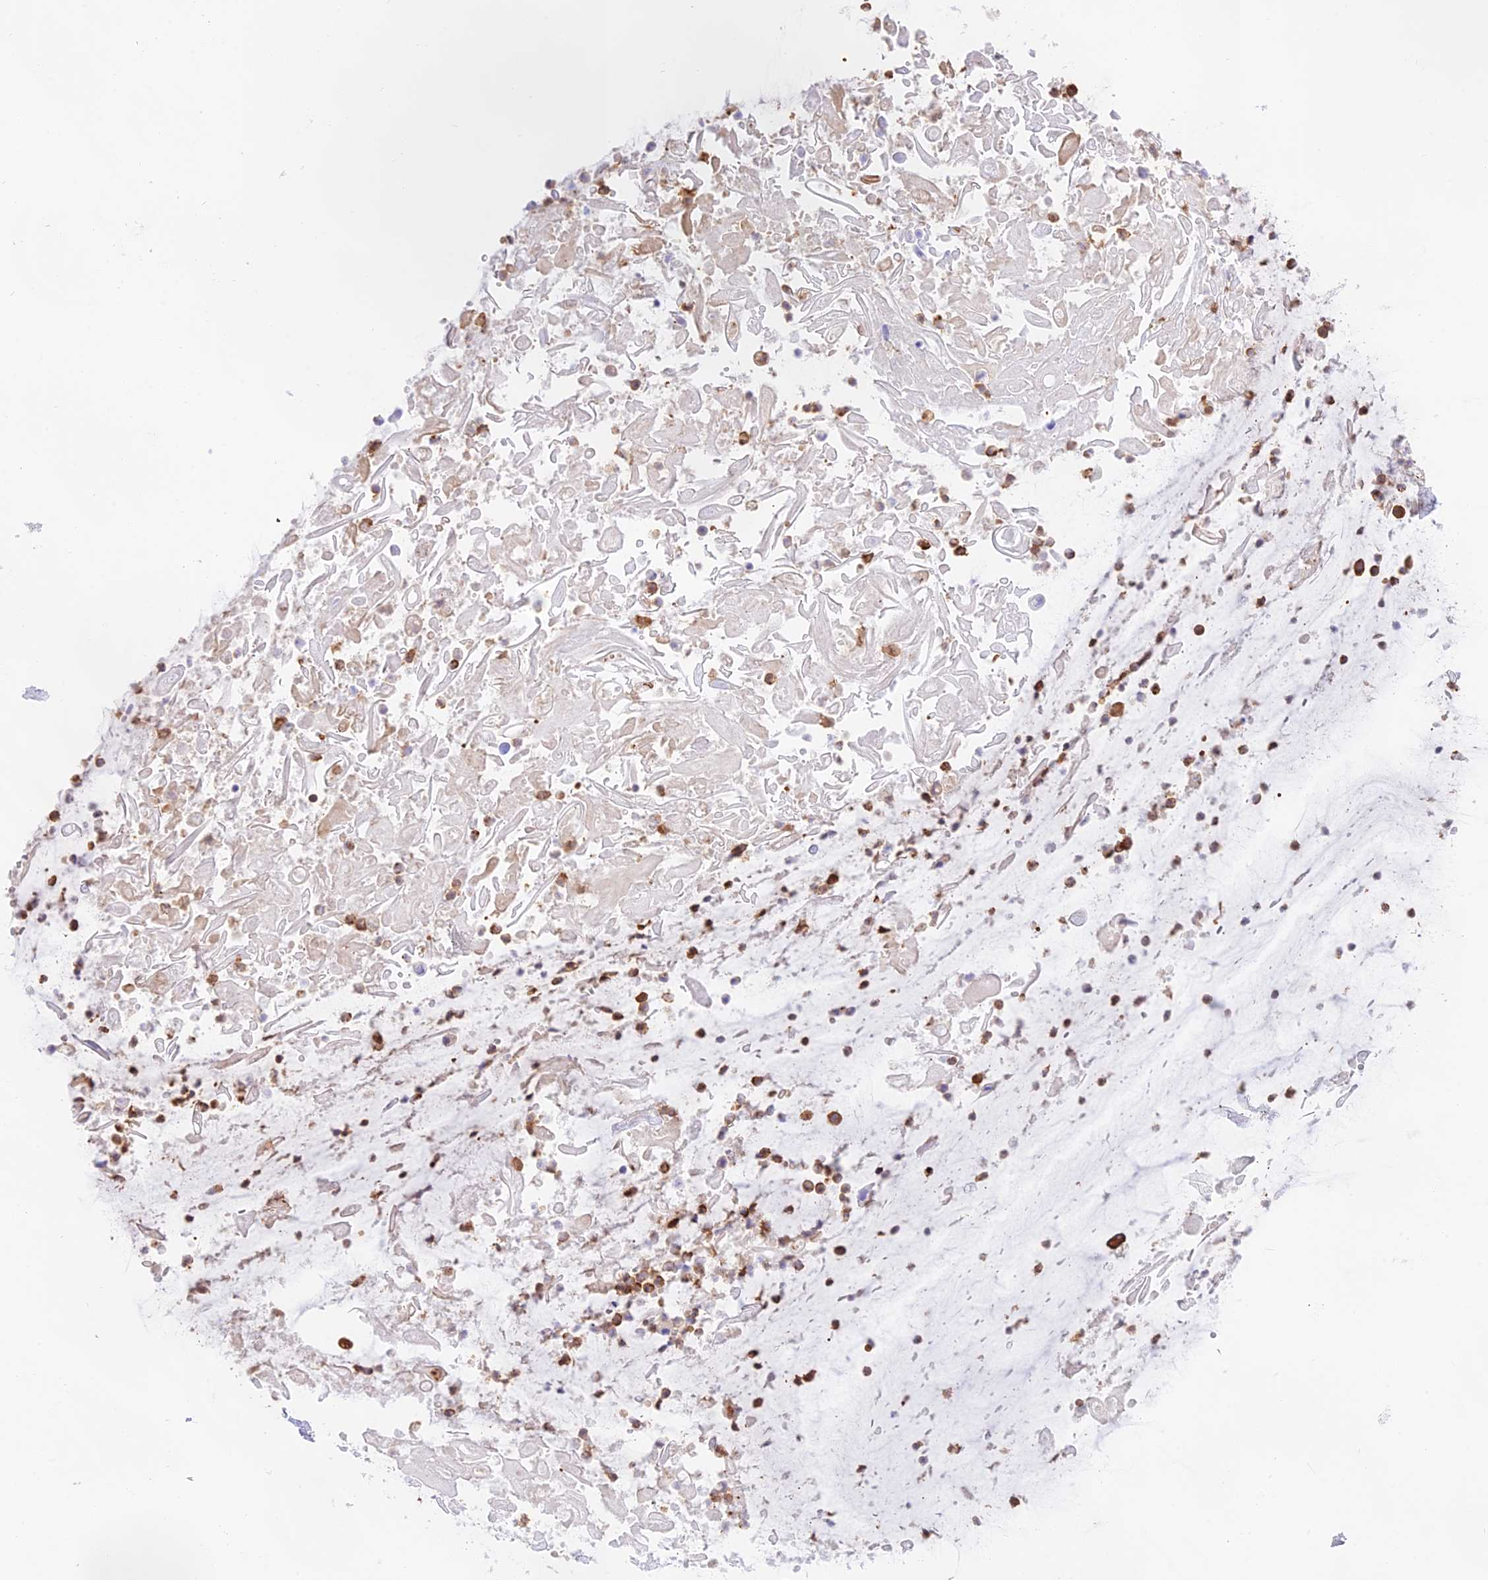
{"staining": {"intensity": "negative", "quantity": "none", "location": "none"}, "tissue": "adipose tissue", "cell_type": "Adipocytes", "image_type": "normal", "snomed": [{"axis": "morphology", "description": "Normal tissue, NOS"}, {"axis": "topography", "description": "Lymph node"}, {"axis": "topography", "description": "Cartilage tissue"}, {"axis": "topography", "description": "Bronchus"}], "caption": "Adipocytes show no significant positivity in benign adipose tissue.", "gene": "DENND1C", "patient": {"sex": "male", "age": 63}}